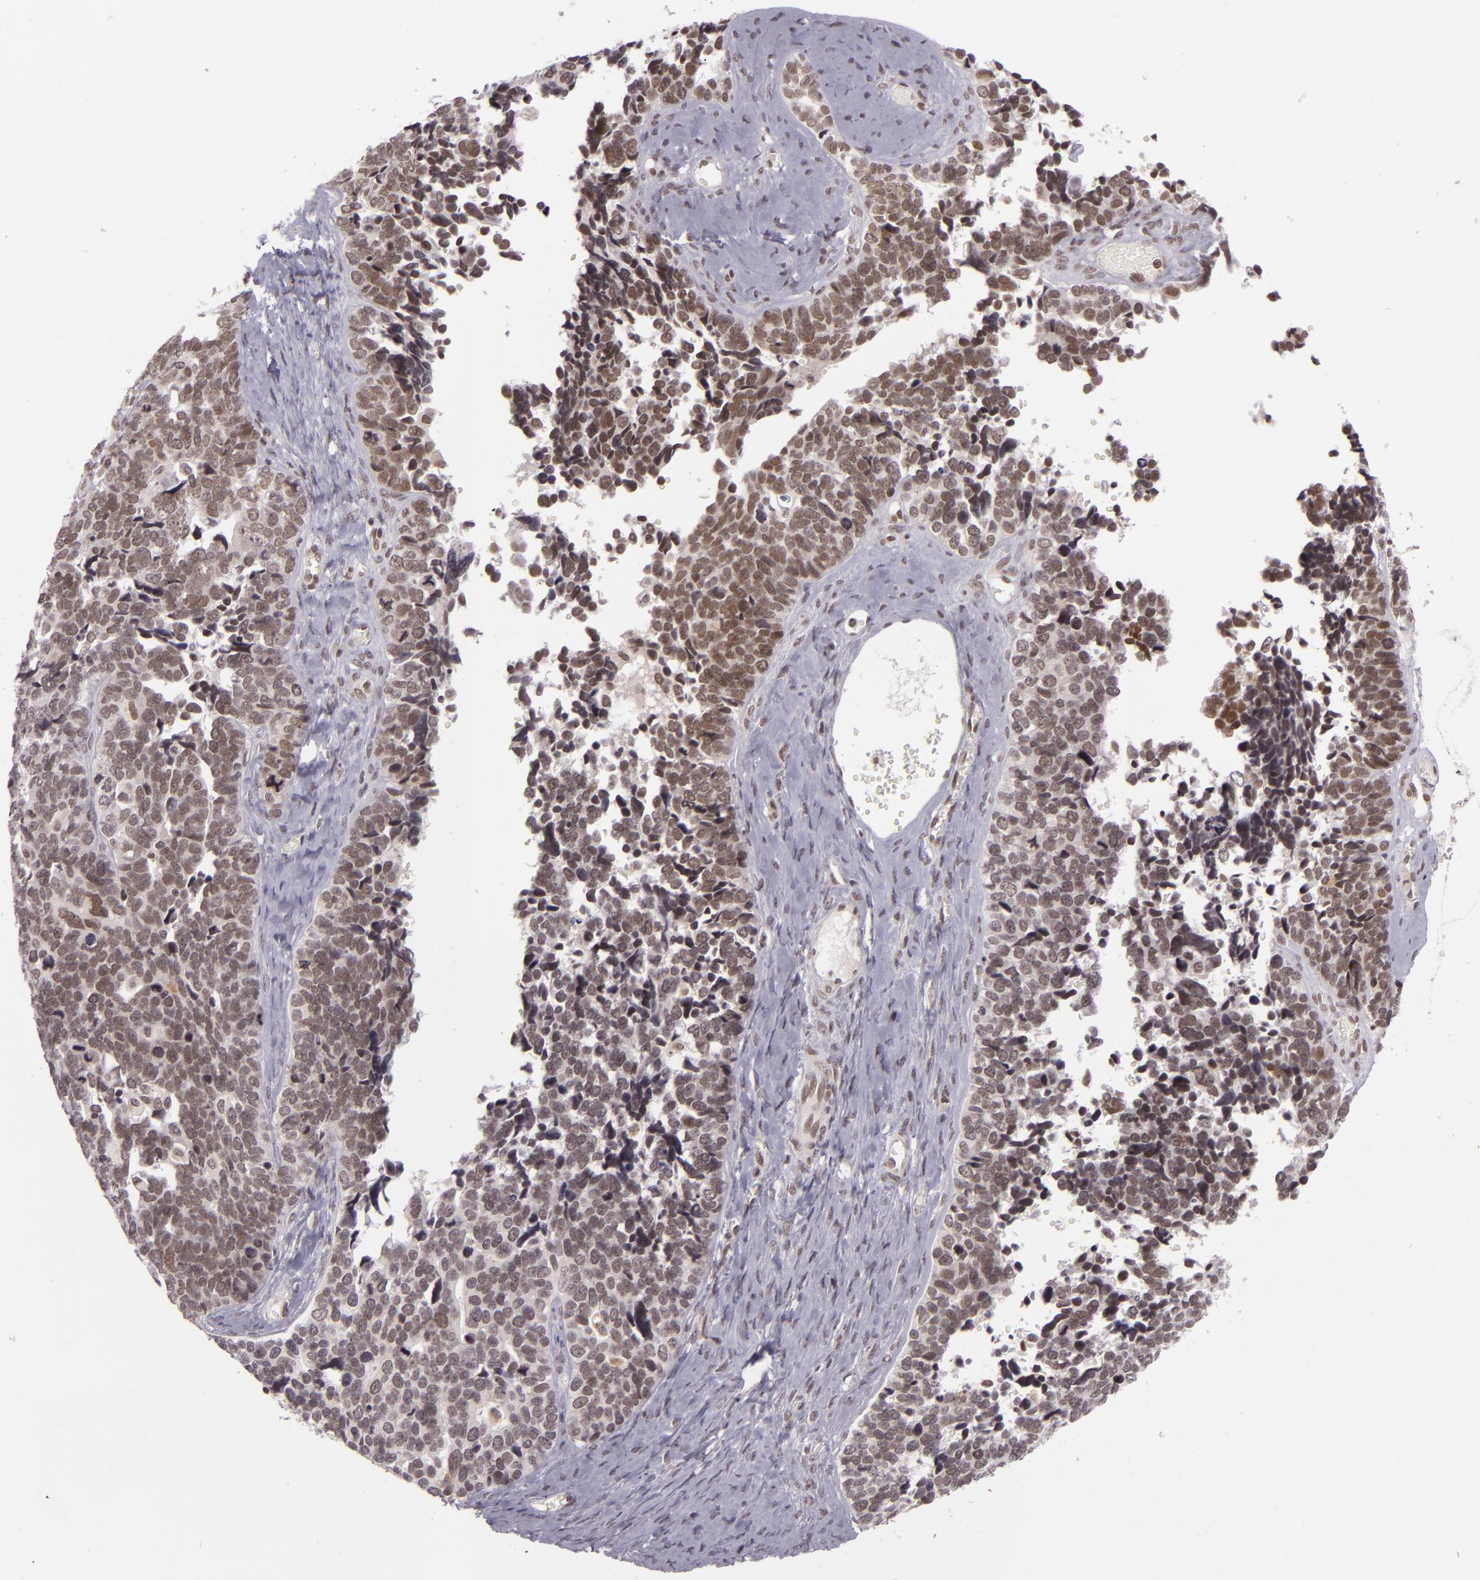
{"staining": {"intensity": "moderate", "quantity": ">75%", "location": "nuclear"}, "tissue": "ovarian cancer", "cell_type": "Tumor cells", "image_type": "cancer", "snomed": [{"axis": "morphology", "description": "Cystadenocarcinoma, serous, NOS"}, {"axis": "topography", "description": "Ovary"}], "caption": "Tumor cells demonstrate moderate nuclear staining in approximately >75% of cells in ovarian serous cystadenocarcinoma.", "gene": "ZFX", "patient": {"sex": "female", "age": 77}}